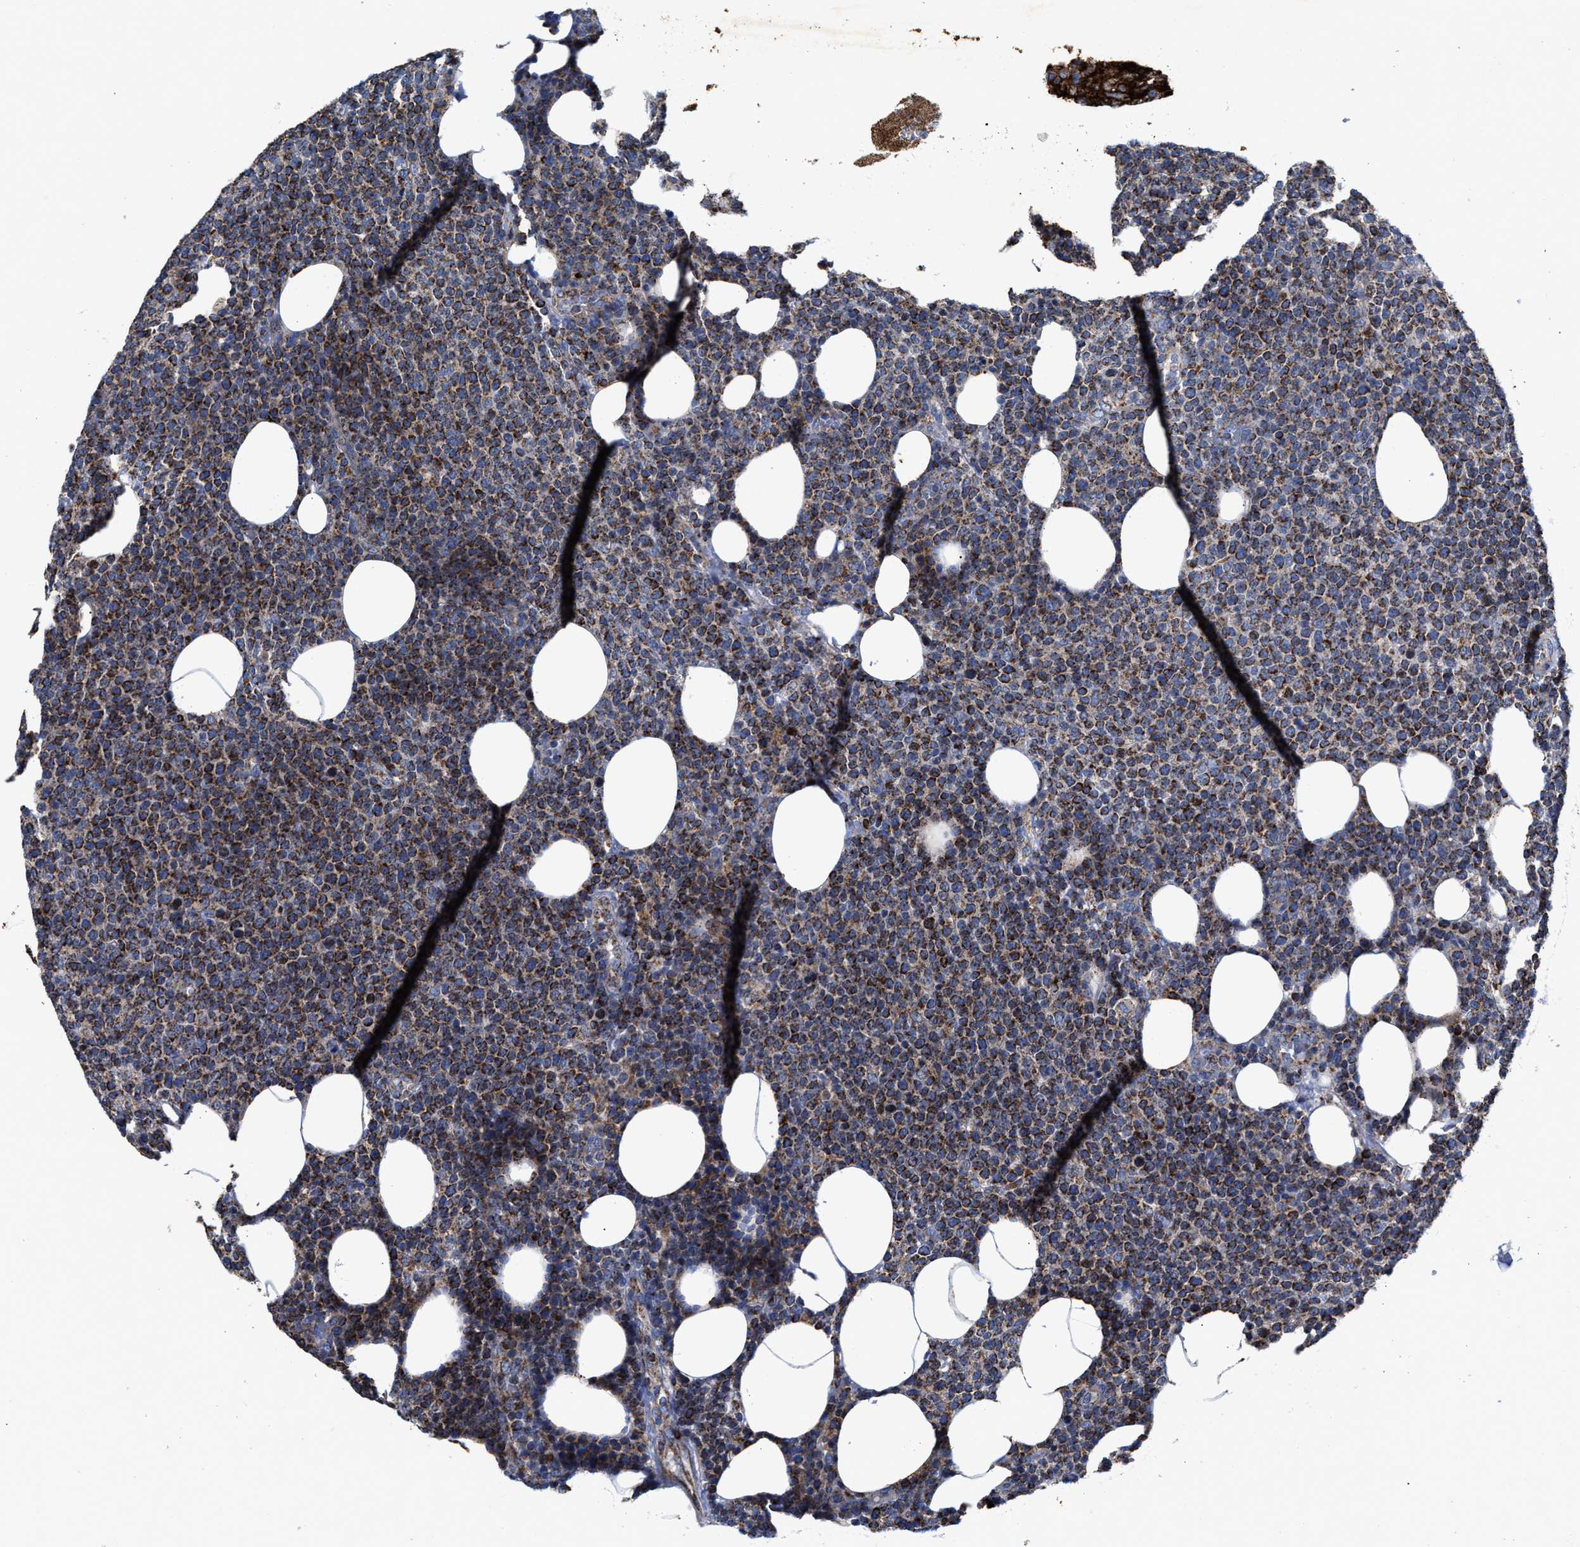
{"staining": {"intensity": "strong", "quantity": ">75%", "location": "cytoplasmic/membranous"}, "tissue": "lymphoma", "cell_type": "Tumor cells", "image_type": "cancer", "snomed": [{"axis": "morphology", "description": "Malignant lymphoma, non-Hodgkin's type, High grade"}, {"axis": "topography", "description": "Lymph node"}], "caption": "A high amount of strong cytoplasmic/membranous positivity is identified in approximately >75% of tumor cells in lymphoma tissue. (DAB (3,3'-diaminobenzidine) IHC, brown staining for protein, blue staining for nuclei).", "gene": "MECR", "patient": {"sex": "male", "age": 61}}